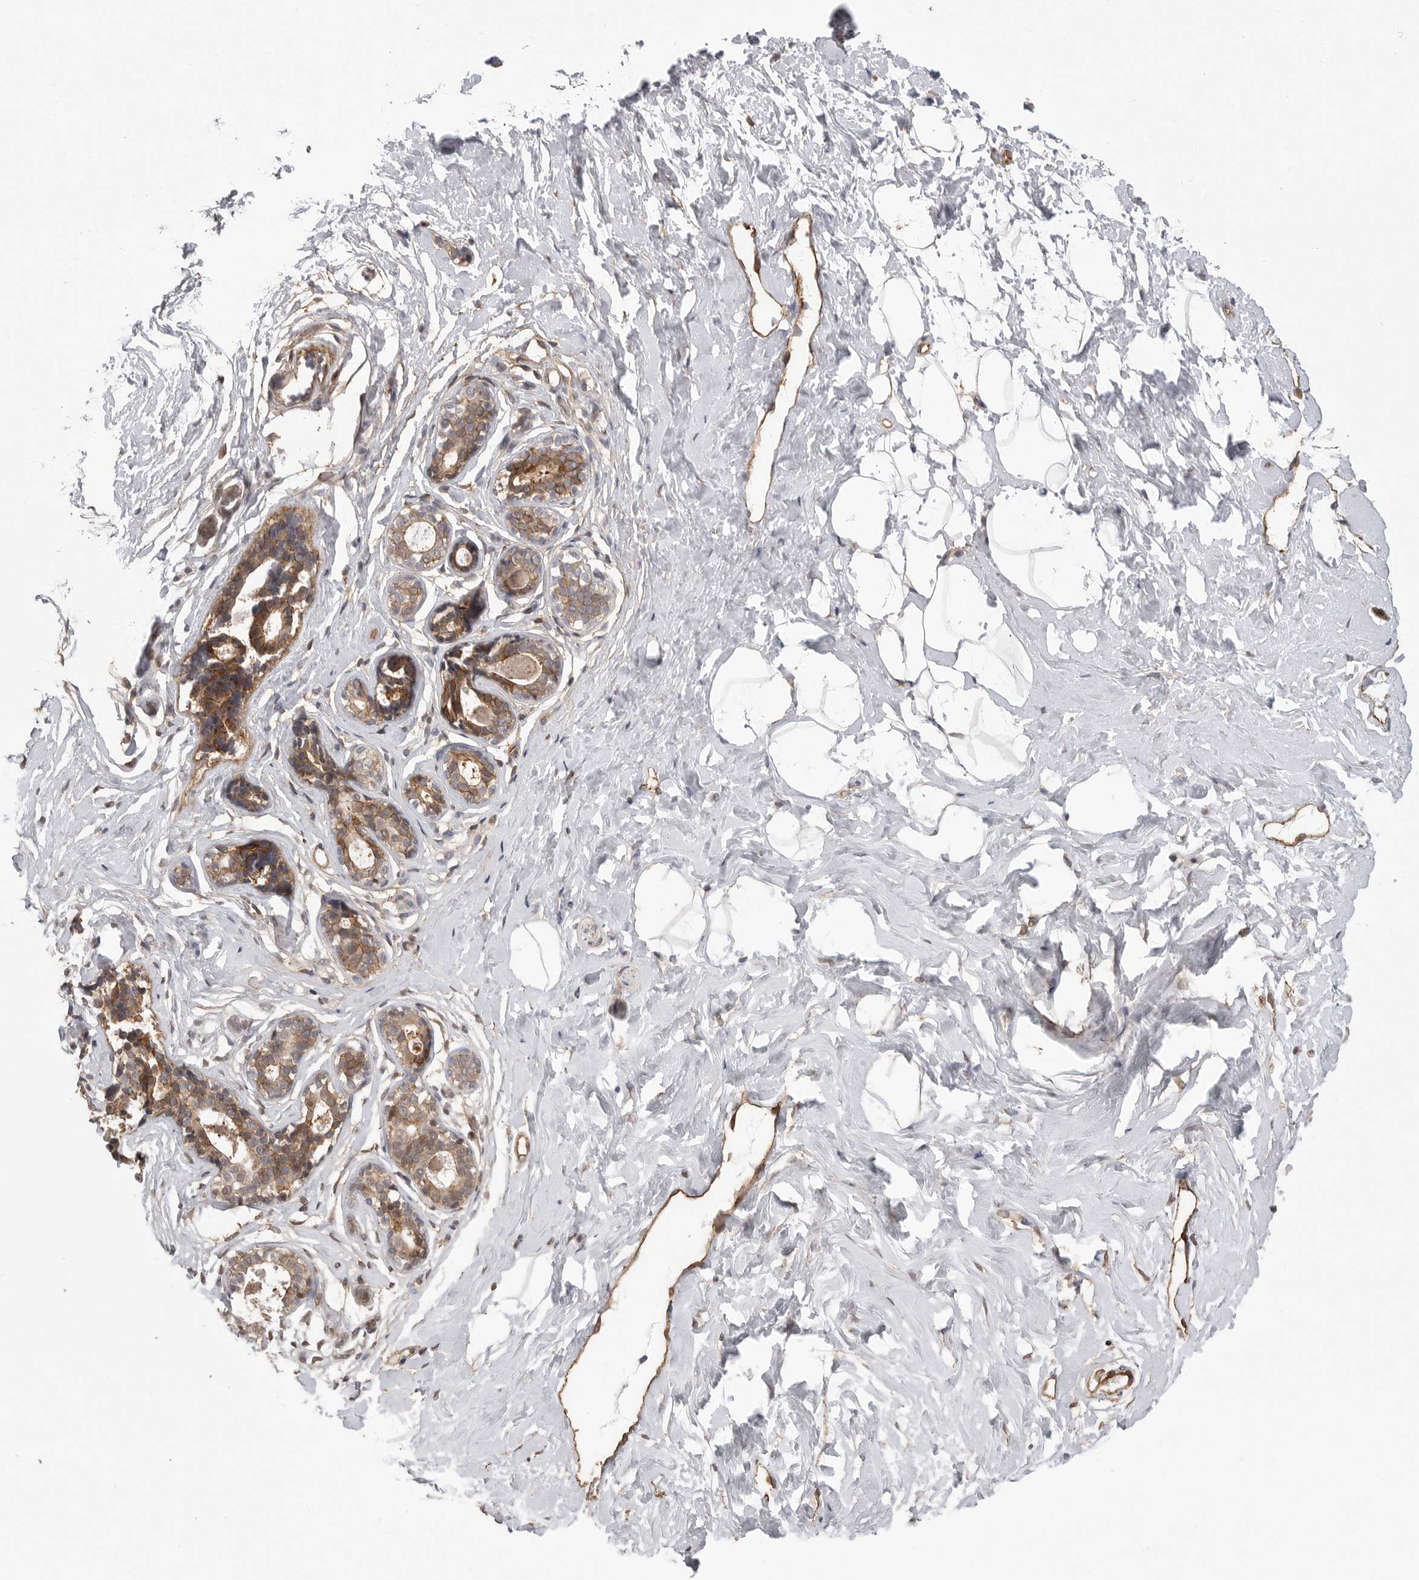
{"staining": {"intensity": "negative", "quantity": "none", "location": "none"}, "tissue": "breast", "cell_type": "Adipocytes", "image_type": "normal", "snomed": [{"axis": "morphology", "description": "Normal tissue, NOS"}, {"axis": "morphology", "description": "Adenoma, NOS"}, {"axis": "topography", "description": "Breast"}], "caption": "A high-resolution image shows IHC staining of unremarkable breast, which reveals no significant positivity in adipocytes.", "gene": "NECTIN1", "patient": {"sex": "female", "age": 23}}